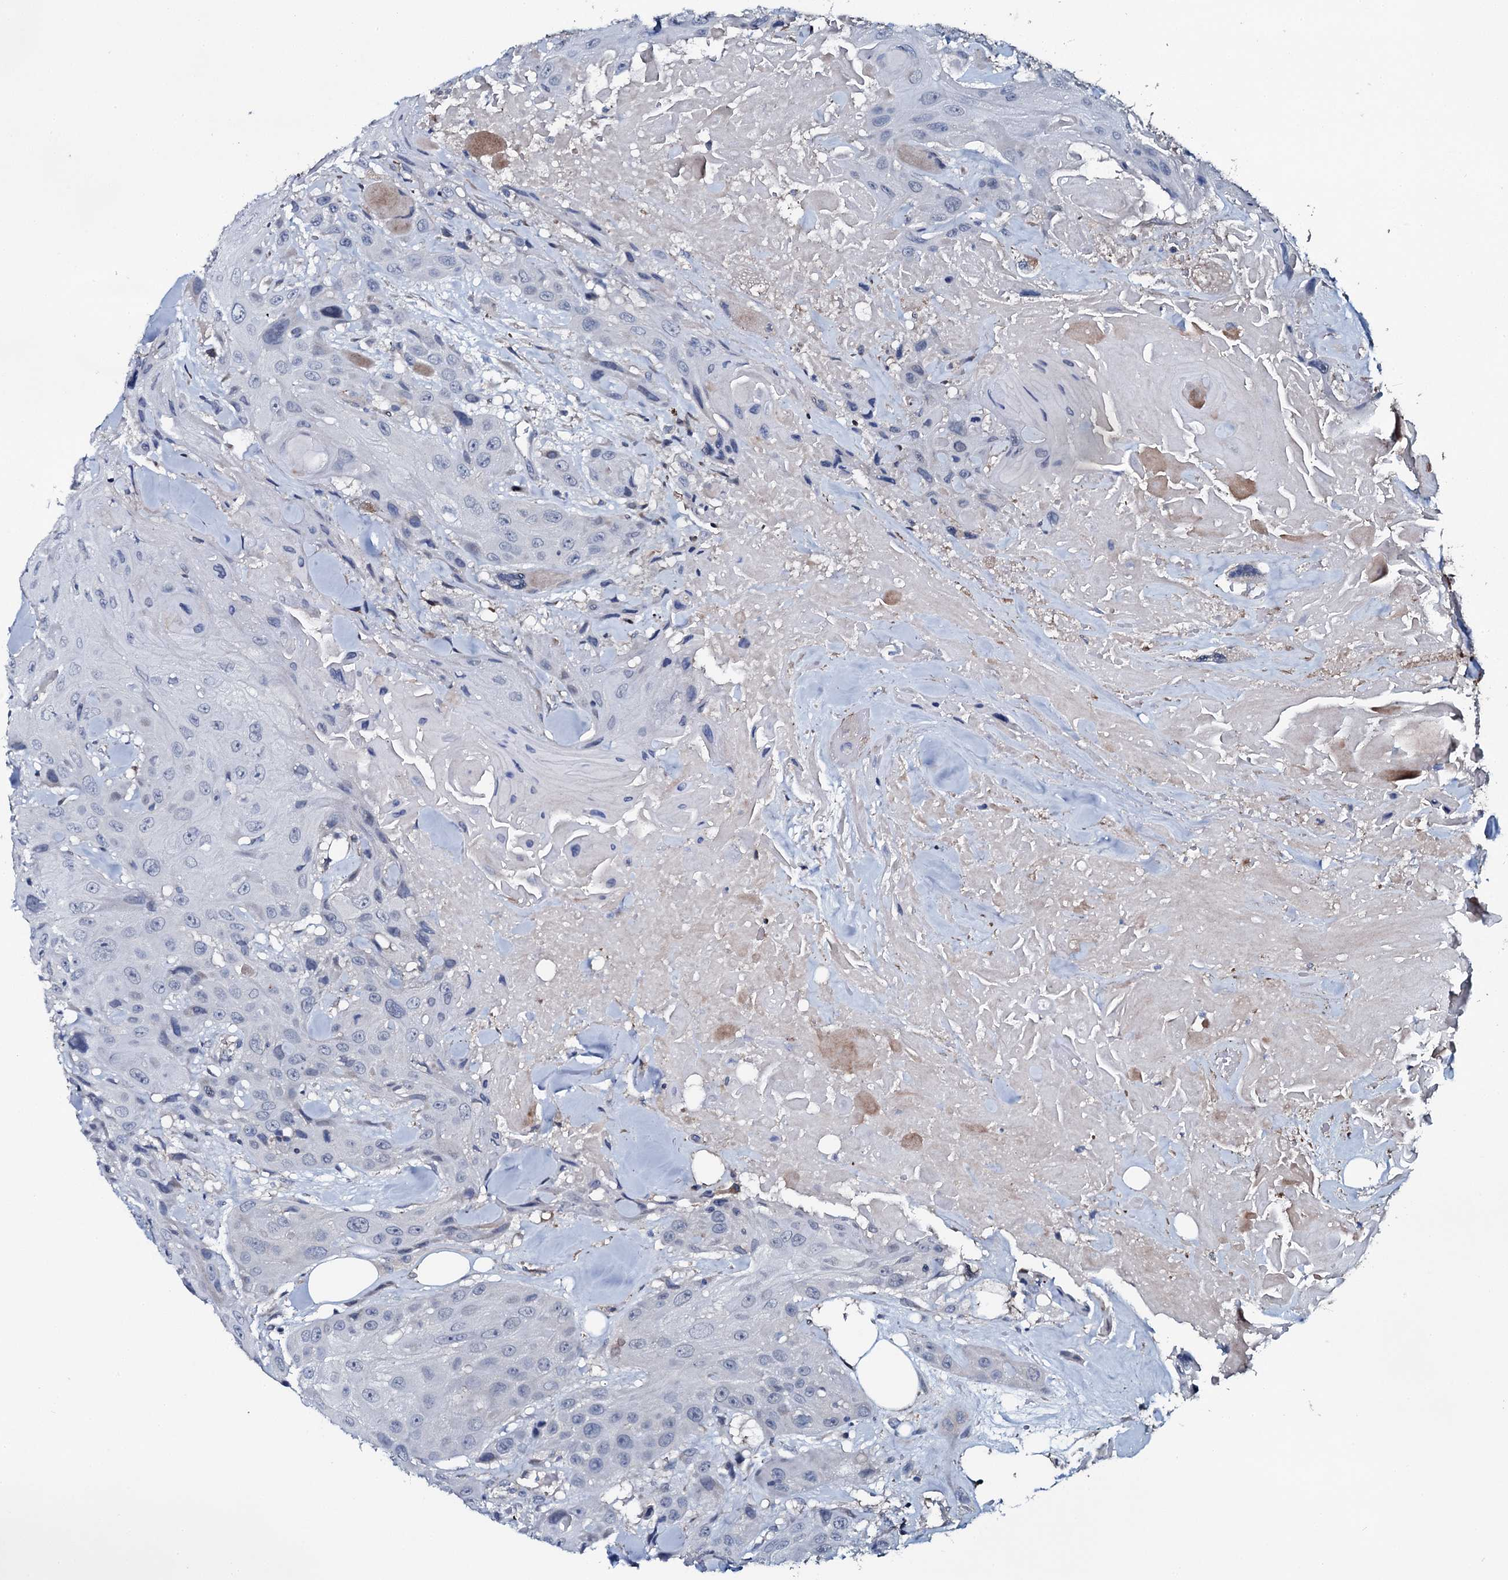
{"staining": {"intensity": "negative", "quantity": "none", "location": "none"}, "tissue": "head and neck cancer", "cell_type": "Tumor cells", "image_type": "cancer", "snomed": [{"axis": "morphology", "description": "Squamous cell carcinoma, NOS"}, {"axis": "topography", "description": "Head-Neck"}], "caption": "Micrograph shows no significant protein staining in tumor cells of squamous cell carcinoma (head and neck).", "gene": "IL12B", "patient": {"sex": "male", "age": 81}}